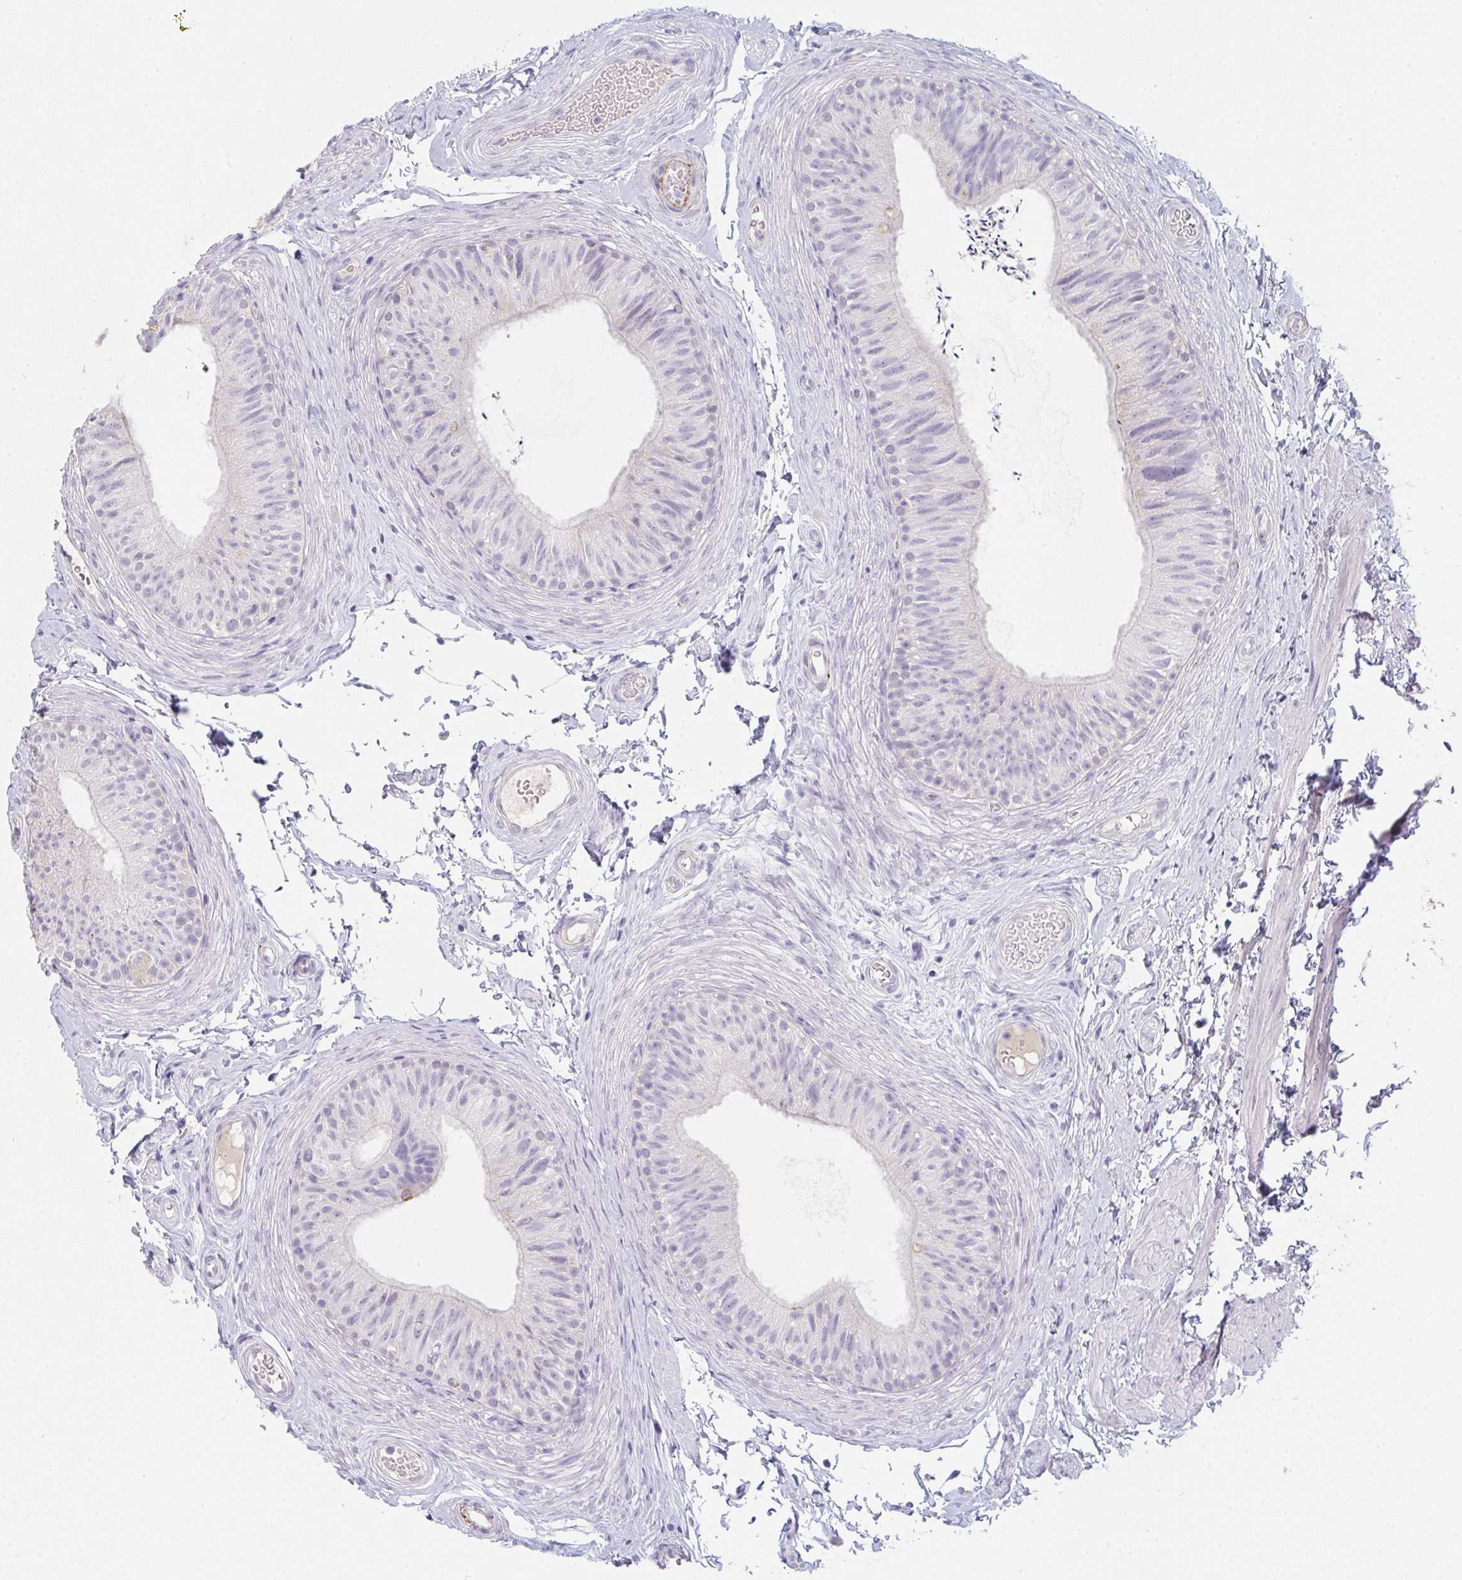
{"staining": {"intensity": "negative", "quantity": "none", "location": "none"}, "tissue": "epididymis", "cell_type": "Glandular cells", "image_type": "normal", "snomed": [{"axis": "morphology", "description": "Normal tissue, NOS"}, {"axis": "topography", "description": "Epididymis, spermatic cord, NOS"}, {"axis": "topography", "description": "Epididymis"}, {"axis": "topography", "description": "Peripheral nerve tissue"}], "caption": "High power microscopy photomicrograph of an immunohistochemistry (IHC) histopathology image of normal epididymis, revealing no significant staining in glandular cells.", "gene": "C1QTNF8", "patient": {"sex": "male", "age": 29}}